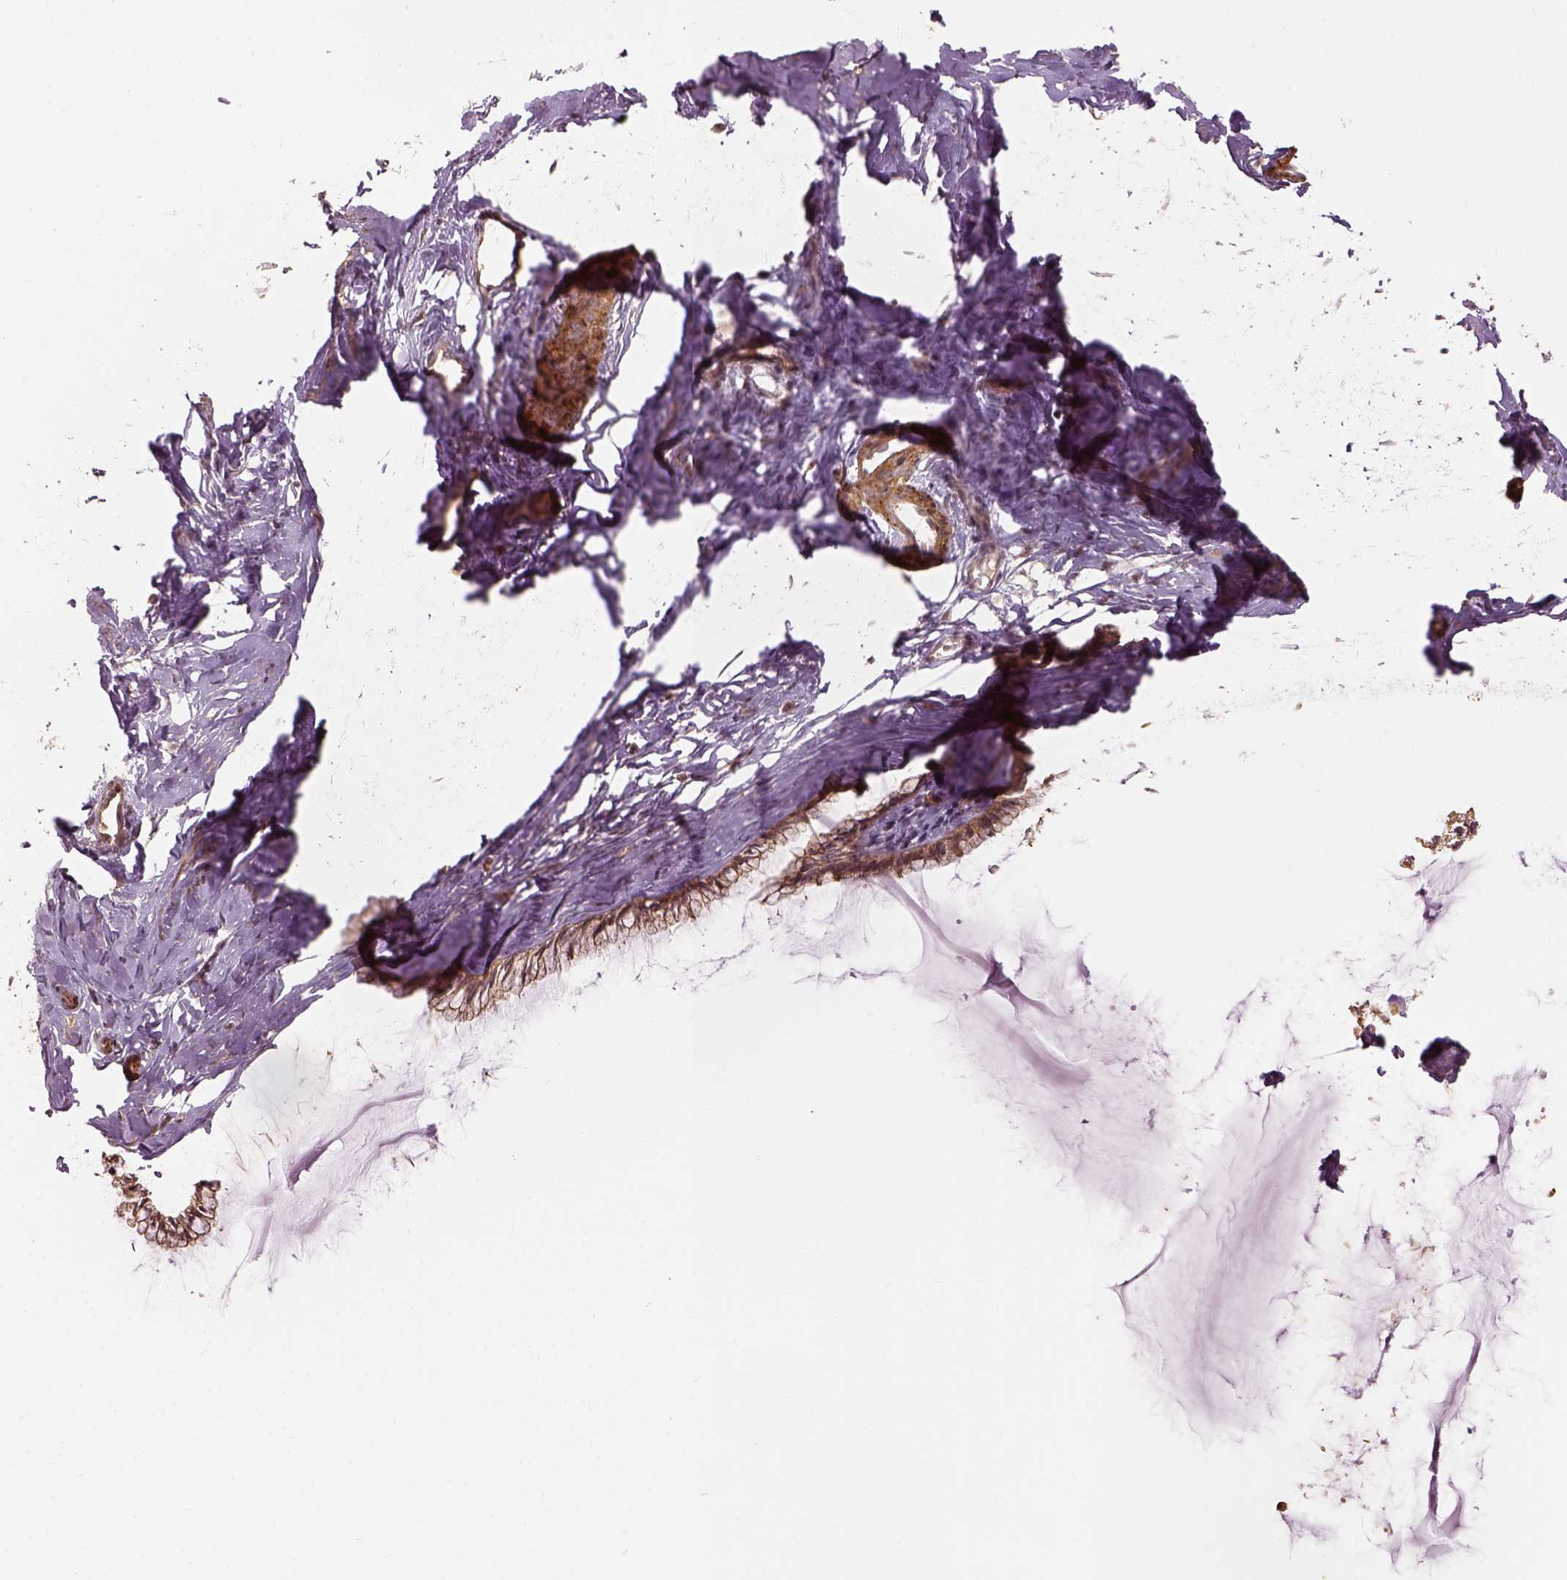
{"staining": {"intensity": "moderate", "quantity": ">75%", "location": "cytoplasmic/membranous"}, "tissue": "cervix", "cell_type": "Glandular cells", "image_type": "normal", "snomed": [{"axis": "morphology", "description": "Normal tissue, NOS"}, {"axis": "topography", "description": "Cervix"}], "caption": "A micrograph of human cervix stained for a protein shows moderate cytoplasmic/membranous brown staining in glandular cells. (Stains: DAB (3,3'-diaminobenzidine) in brown, nuclei in blue, Microscopy: brightfield microscopy at high magnification).", "gene": "VEGFA", "patient": {"sex": "female", "age": 40}}